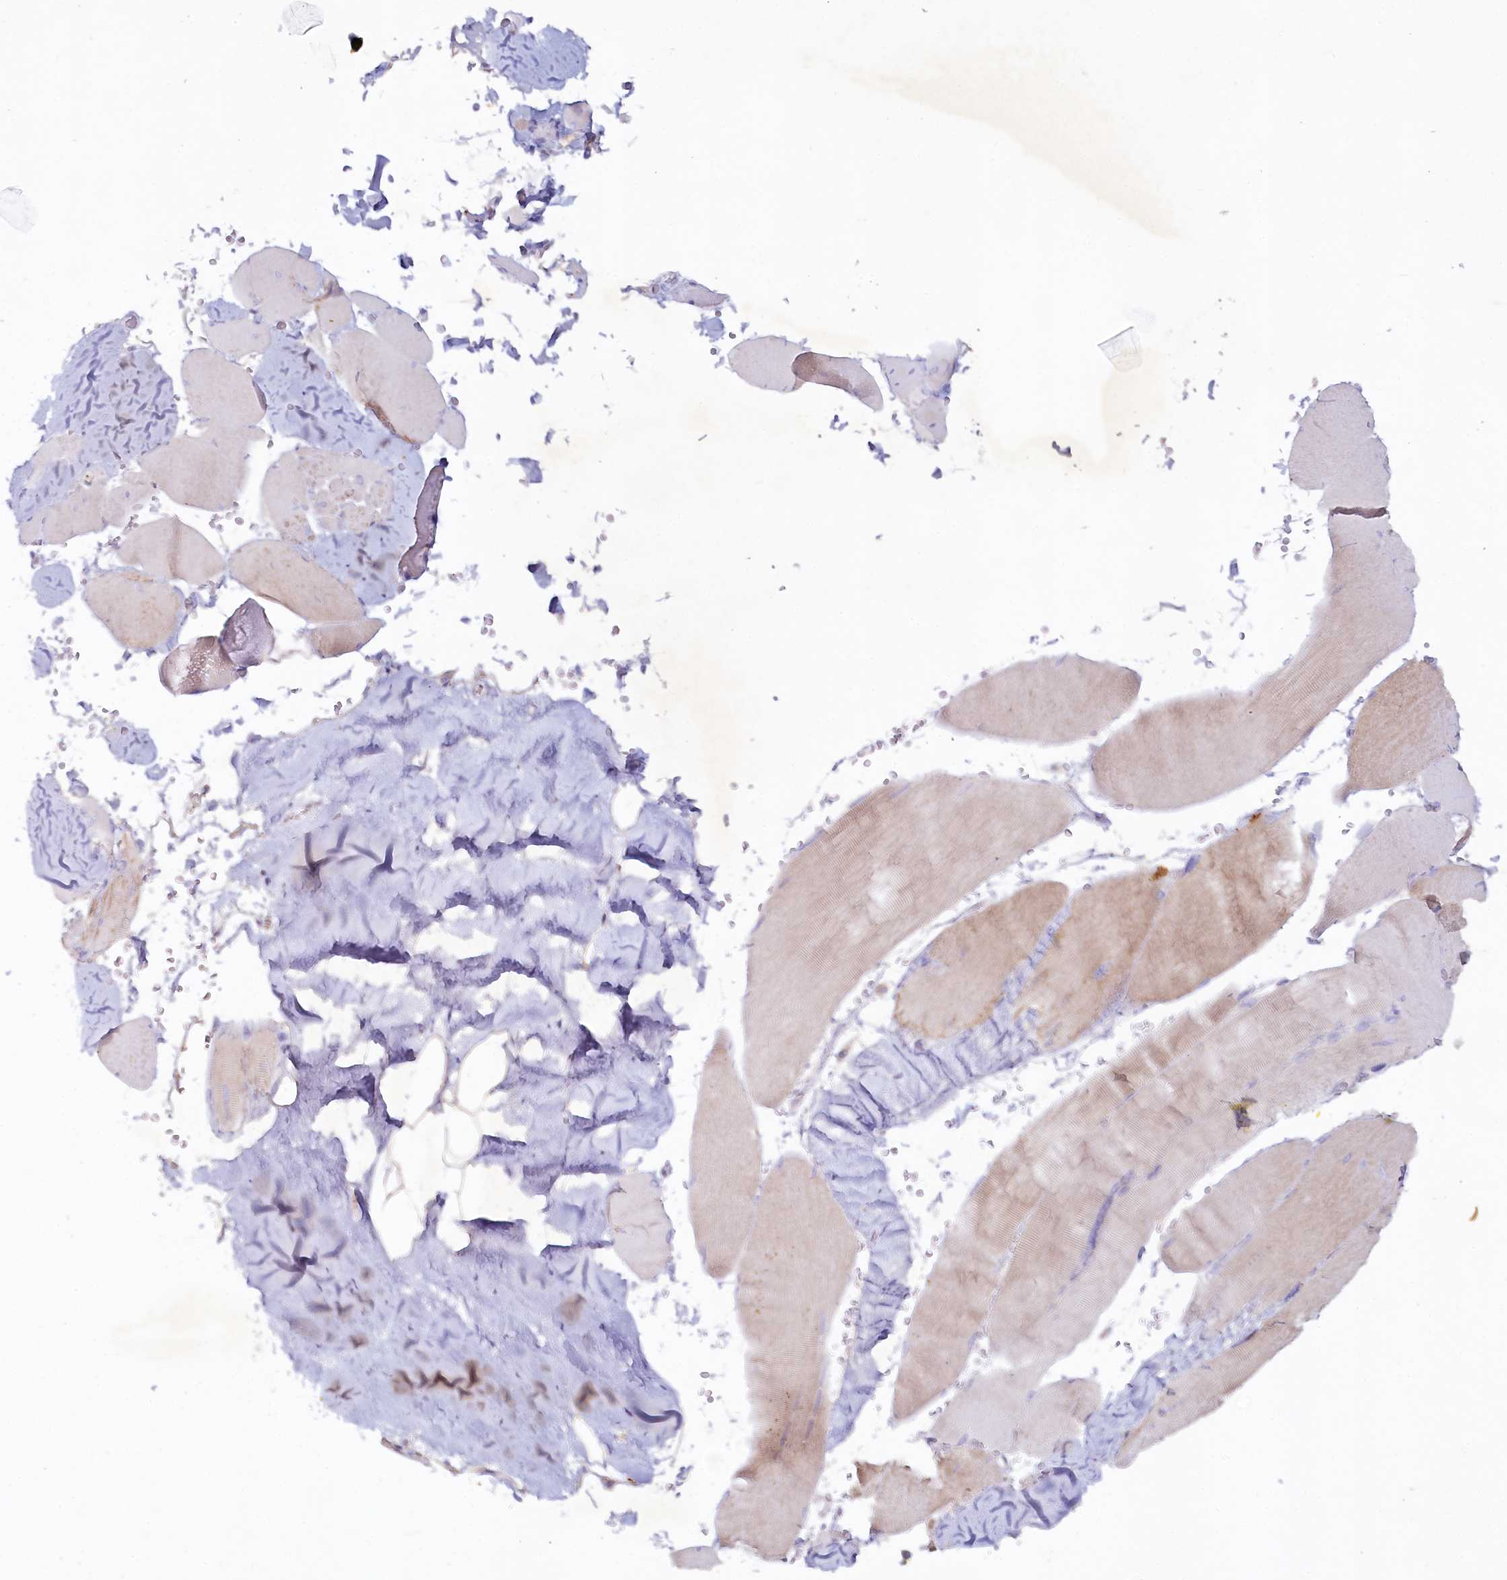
{"staining": {"intensity": "moderate", "quantity": ">75%", "location": "cytoplasmic/membranous"}, "tissue": "skeletal muscle", "cell_type": "Myocytes", "image_type": "normal", "snomed": [{"axis": "morphology", "description": "Normal tissue, NOS"}, {"axis": "topography", "description": "Skeletal muscle"}, {"axis": "topography", "description": "Head-Neck"}], "caption": "Brown immunohistochemical staining in normal human skeletal muscle reveals moderate cytoplasmic/membranous staining in approximately >75% of myocytes. (Stains: DAB in brown, nuclei in blue, Microscopy: brightfield microscopy at high magnification).", "gene": "PSAPL1", "patient": {"sex": "male", "age": 66}}